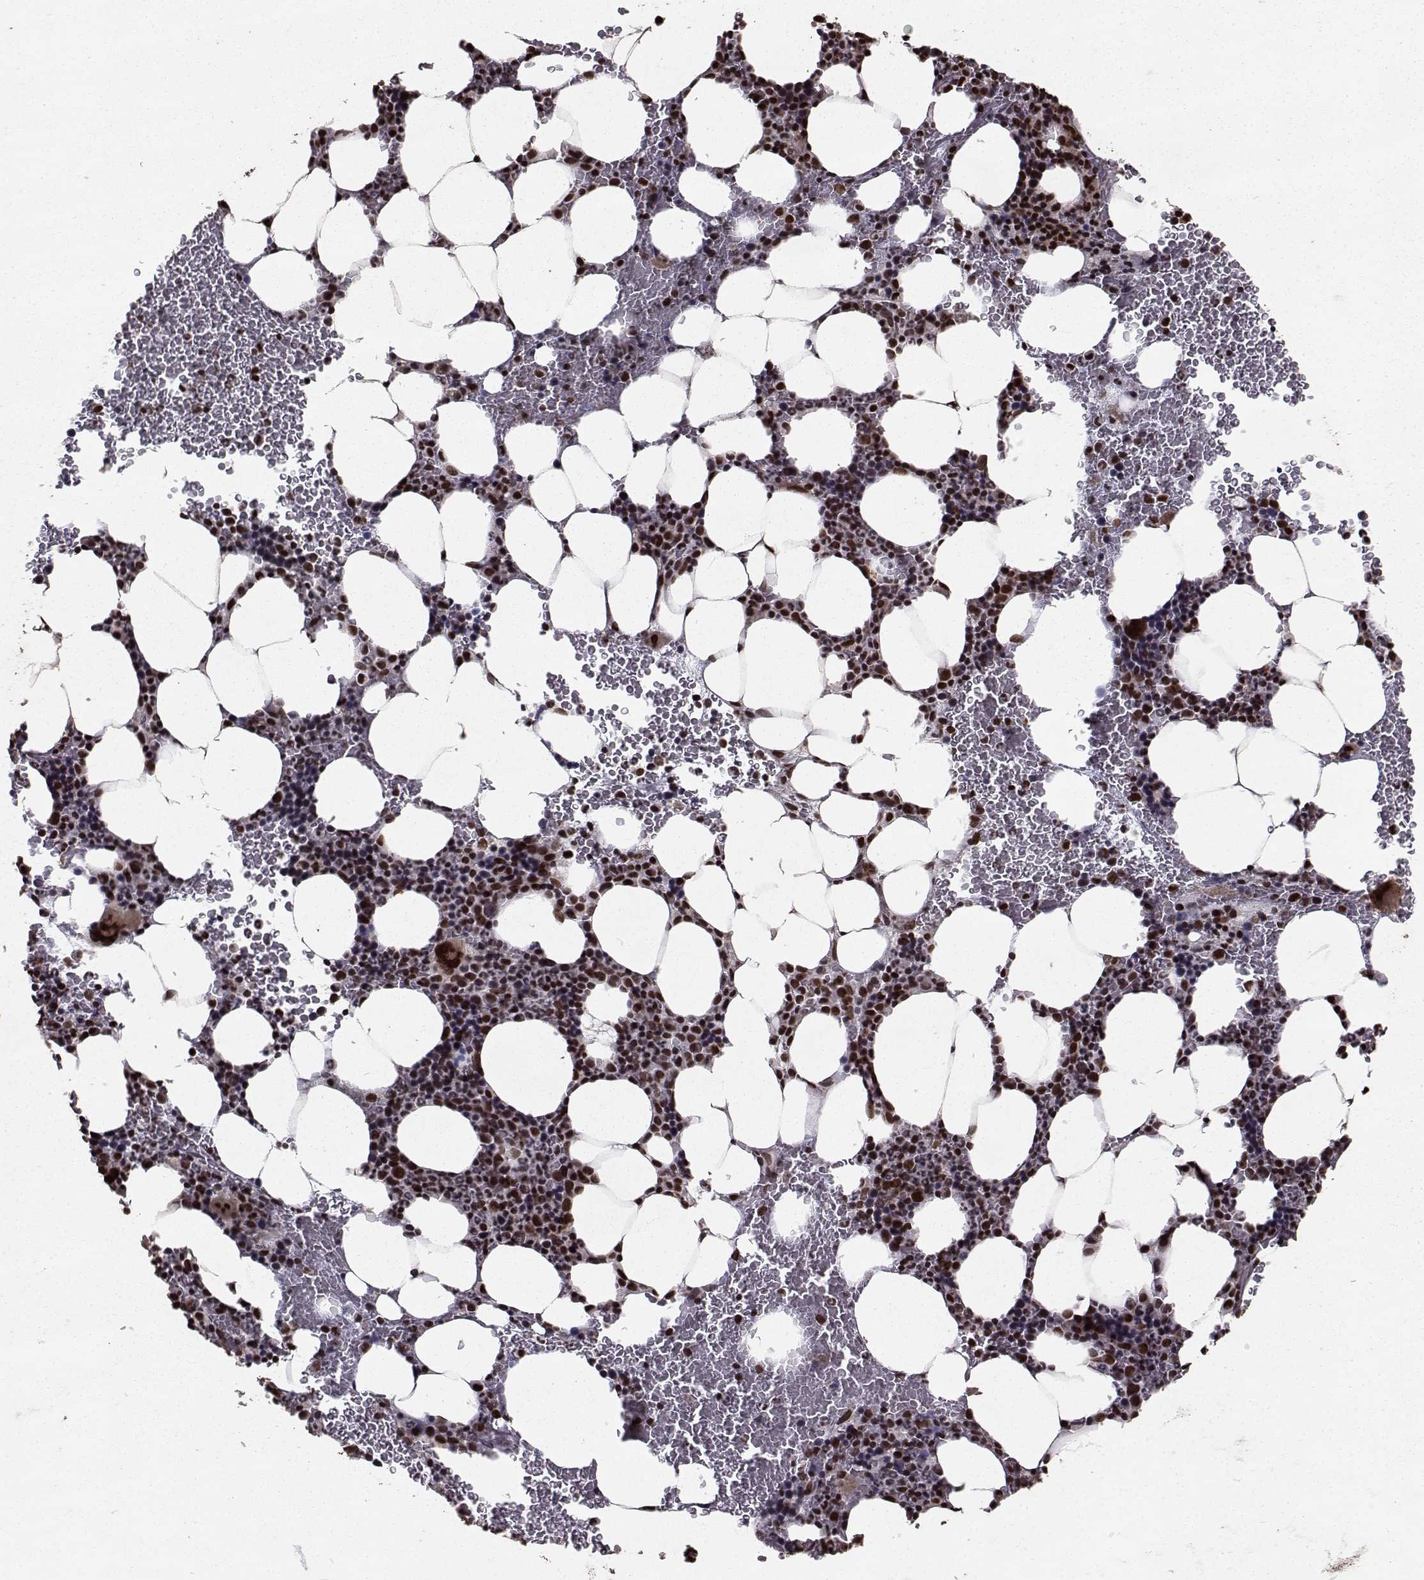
{"staining": {"intensity": "strong", "quantity": "25%-75%", "location": "nuclear"}, "tissue": "bone marrow", "cell_type": "Hematopoietic cells", "image_type": "normal", "snomed": [{"axis": "morphology", "description": "Normal tissue, NOS"}, {"axis": "topography", "description": "Bone marrow"}], "caption": "DAB immunohistochemical staining of benign human bone marrow reveals strong nuclear protein expression in about 25%-75% of hematopoietic cells.", "gene": "SF1", "patient": {"sex": "male", "age": 64}}